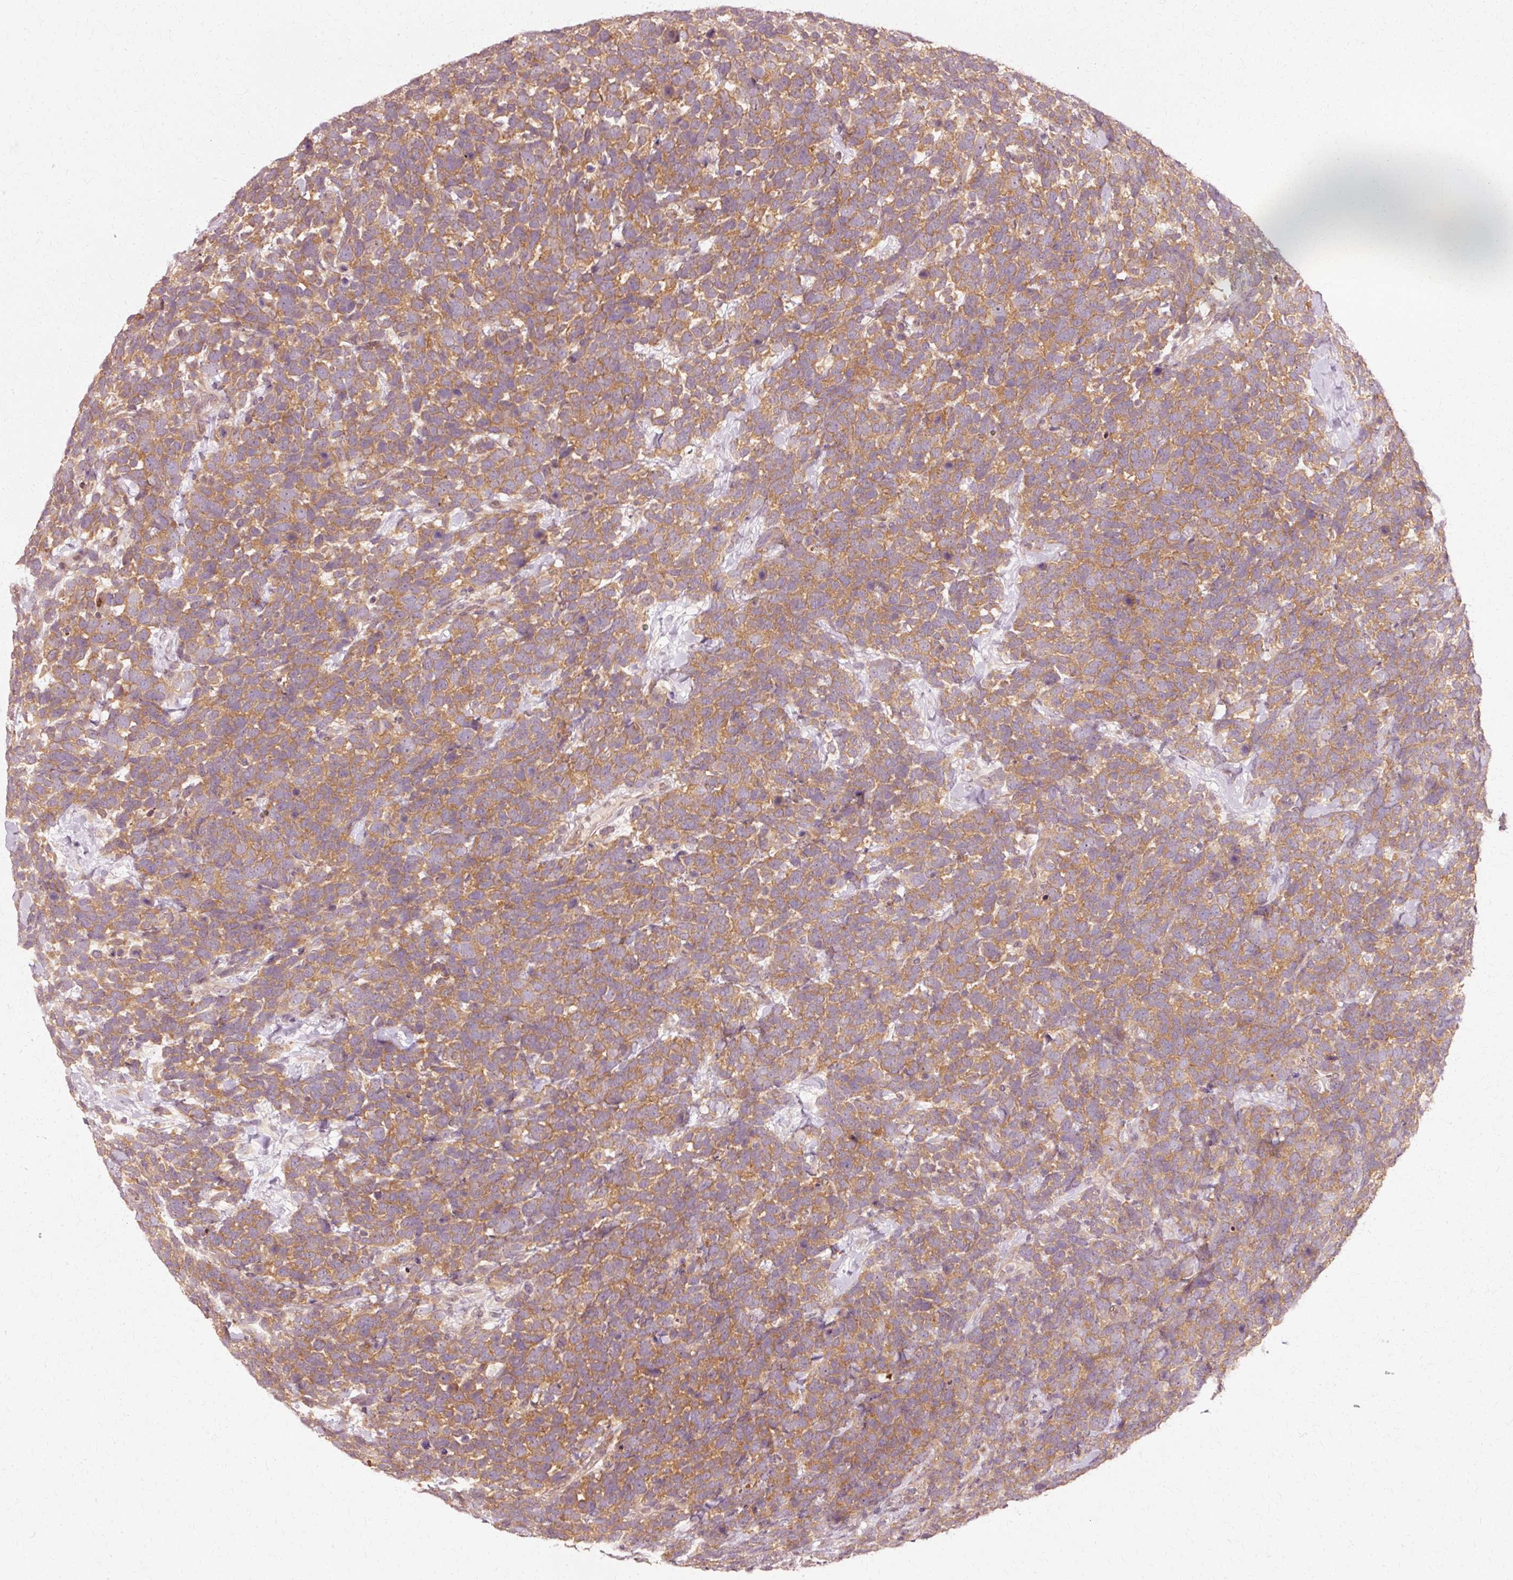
{"staining": {"intensity": "moderate", "quantity": ">75%", "location": "cytoplasmic/membranous"}, "tissue": "urothelial cancer", "cell_type": "Tumor cells", "image_type": "cancer", "snomed": [{"axis": "morphology", "description": "Urothelial carcinoma, High grade"}, {"axis": "topography", "description": "Urinary bladder"}], "caption": "Immunohistochemical staining of high-grade urothelial carcinoma exhibits medium levels of moderate cytoplasmic/membranous protein positivity in about >75% of tumor cells. (Brightfield microscopy of DAB IHC at high magnification).", "gene": "RGPD5", "patient": {"sex": "female", "age": 82}}